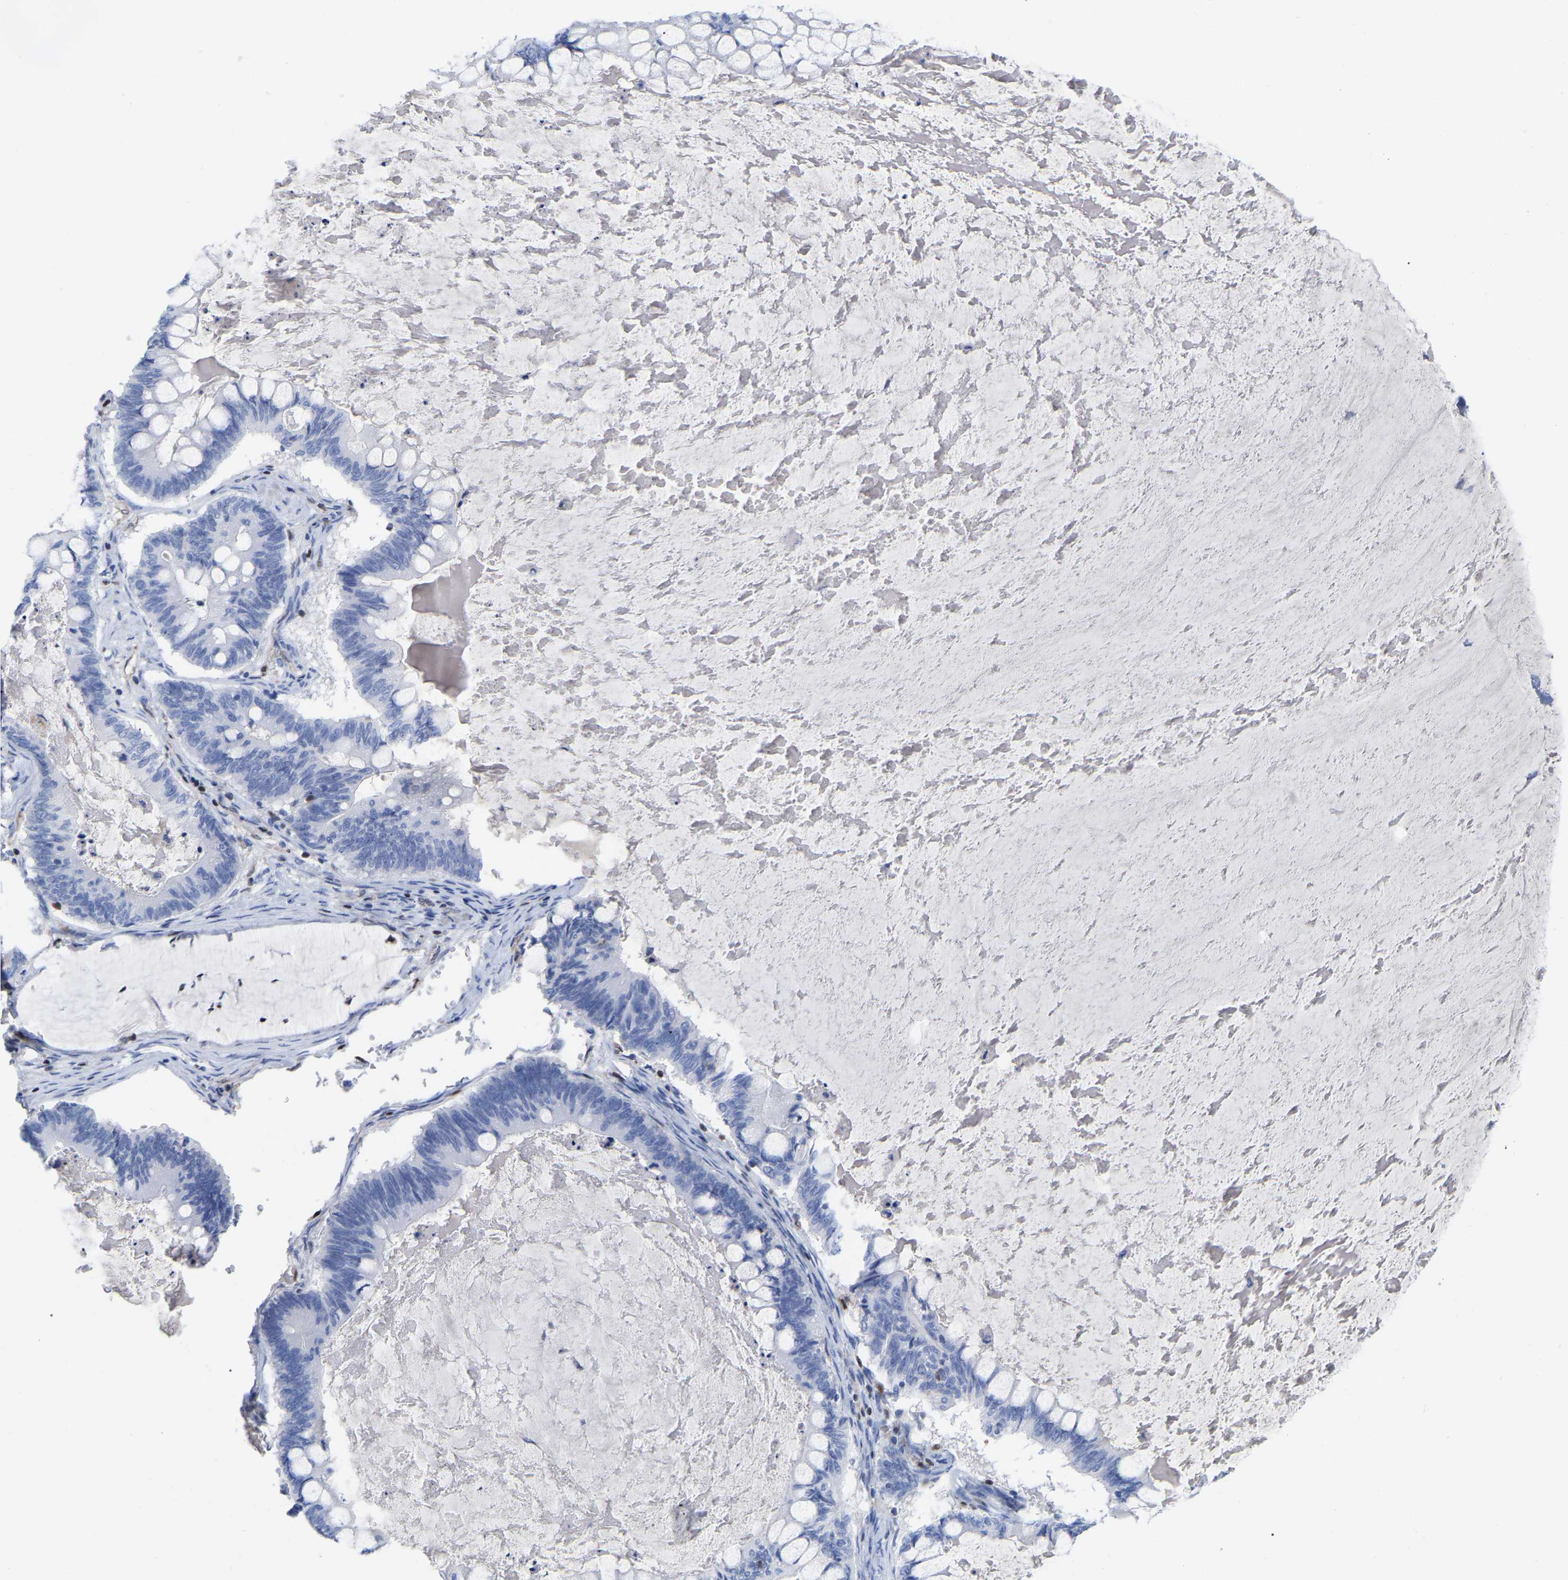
{"staining": {"intensity": "negative", "quantity": "none", "location": "none"}, "tissue": "ovarian cancer", "cell_type": "Tumor cells", "image_type": "cancer", "snomed": [{"axis": "morphology", "description": "Cystadenocarcinoma, mucinous, NOS"}, {"axis": "topography", "description": "Ovary"}], "caption": "Tumor cells are negative for protein expression in human ovarian cancer (mucinous cystadenocarcinoma).", "gene": "GIMAP4", "patient": {"sex": "female", "age": 61}}